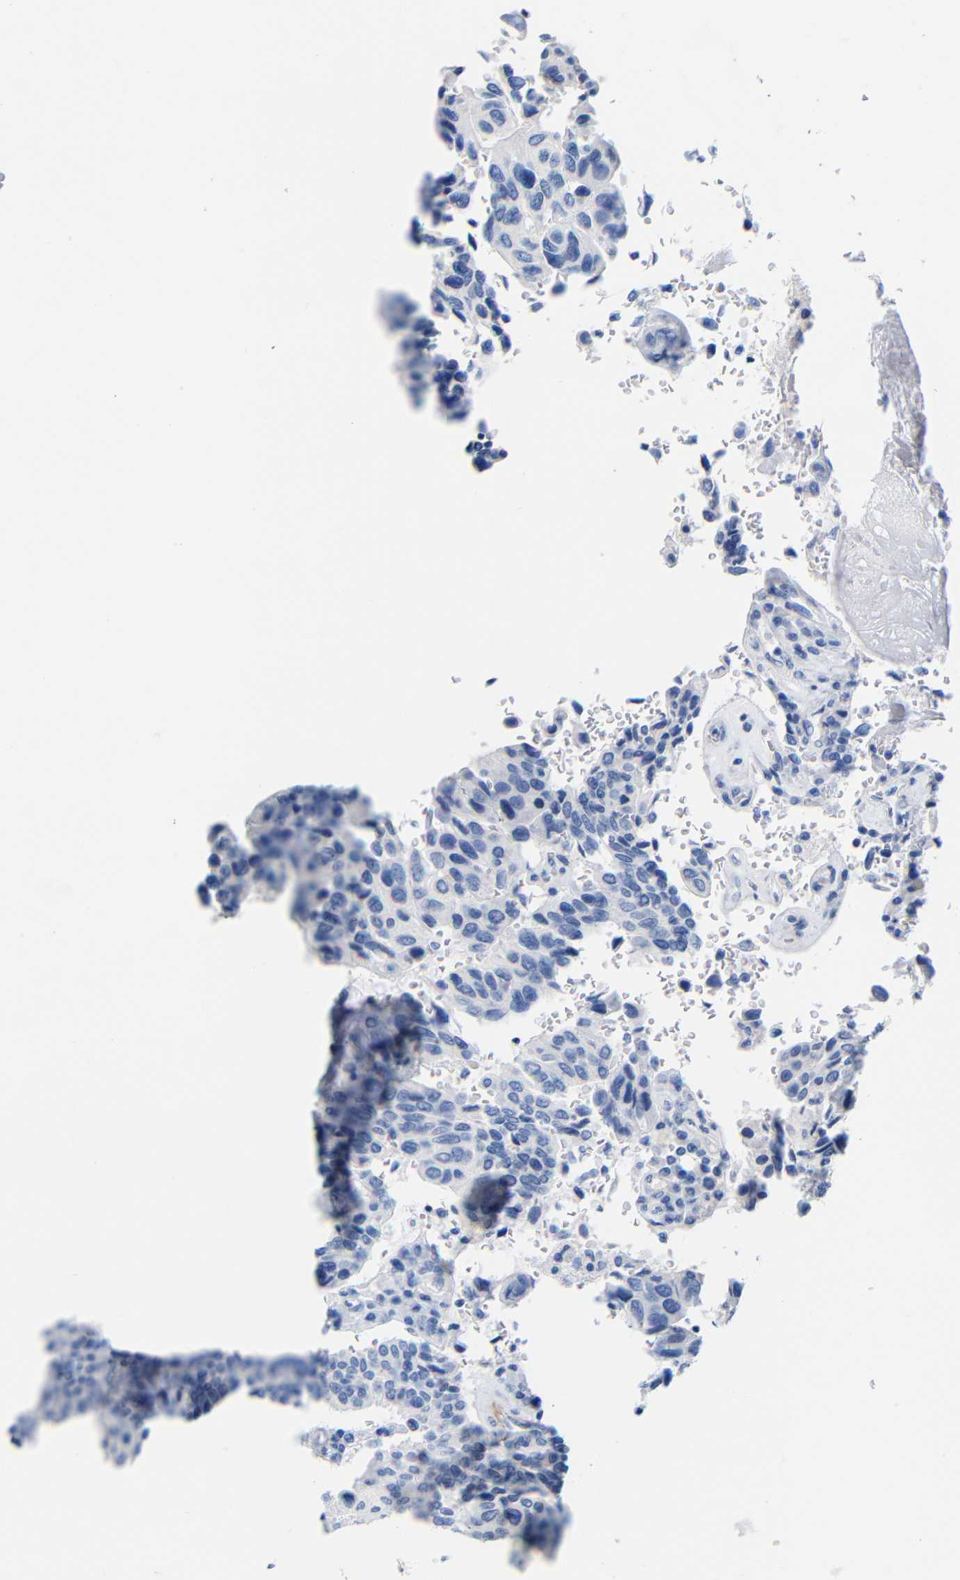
{"staining": {"intensity": "negative", "quantity": "none", "location": "none"}, "tissue": "urothelial cancer", "cell_type": "Tumor cells", "image_type": "cancer", "snomed": [{"axis": "morphology", "description": "Urothelial carcinoma, High grade"}, {"axis": "topography", "description": "Urinary bladder"}], "caption": "Tumor cells are negative for protein expression in human urothelial carcinoma (high-grade). (Stains: DAB (3,3'-diaminobenzidine) IHC with hematoxylin counter stain, Microscopy: brightfield microscopy at high magnification).", "gene": "CGNL1", "patient": {"sex": "male", "age": 66}}